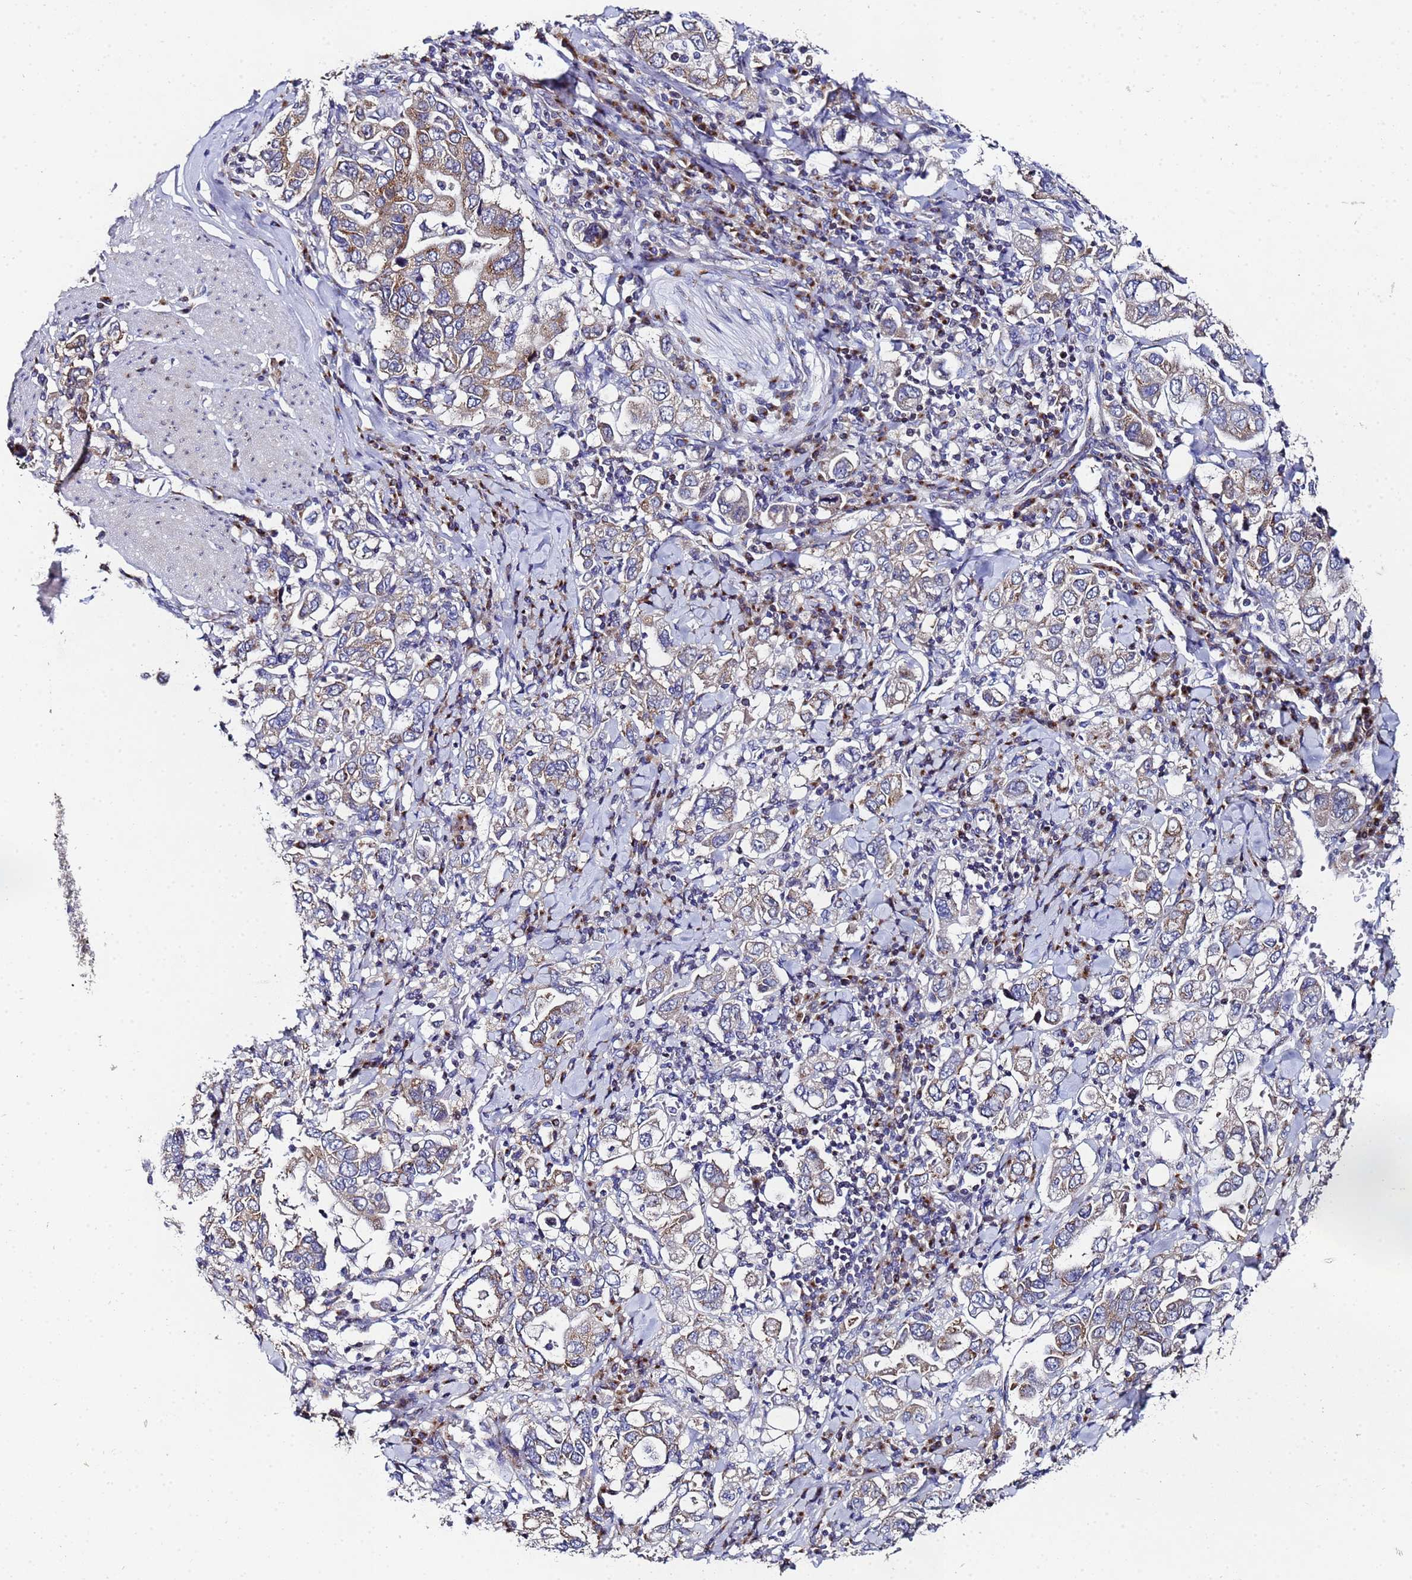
{"staining": {"intensity": "moderate", "quantity": "<25%", "location": "cytoplasmic/membranous"}, "tissue": "stomach cancer", "cell_type": "Tumor cells", "image_type": "cancer", "snomed": [{"axis": "morphology", "description": "Adenocarcinoma, NOS"}, {"axis": "topography", "description": "Stomach, upper"}], "caption": "Immunohistochemistry (IHC) micrograph of neoplastic tissue: human stomach cancer stained using immunohistochemistry (IHC) reveals low levels of moderate protein expression localized specifically in the cytoplasmic/membranous of tumor cells, appearing as a cytoplasmic/membranous brown color.", "gene": "NSUN6", "patient": {"sex": "male", "age": 62}}